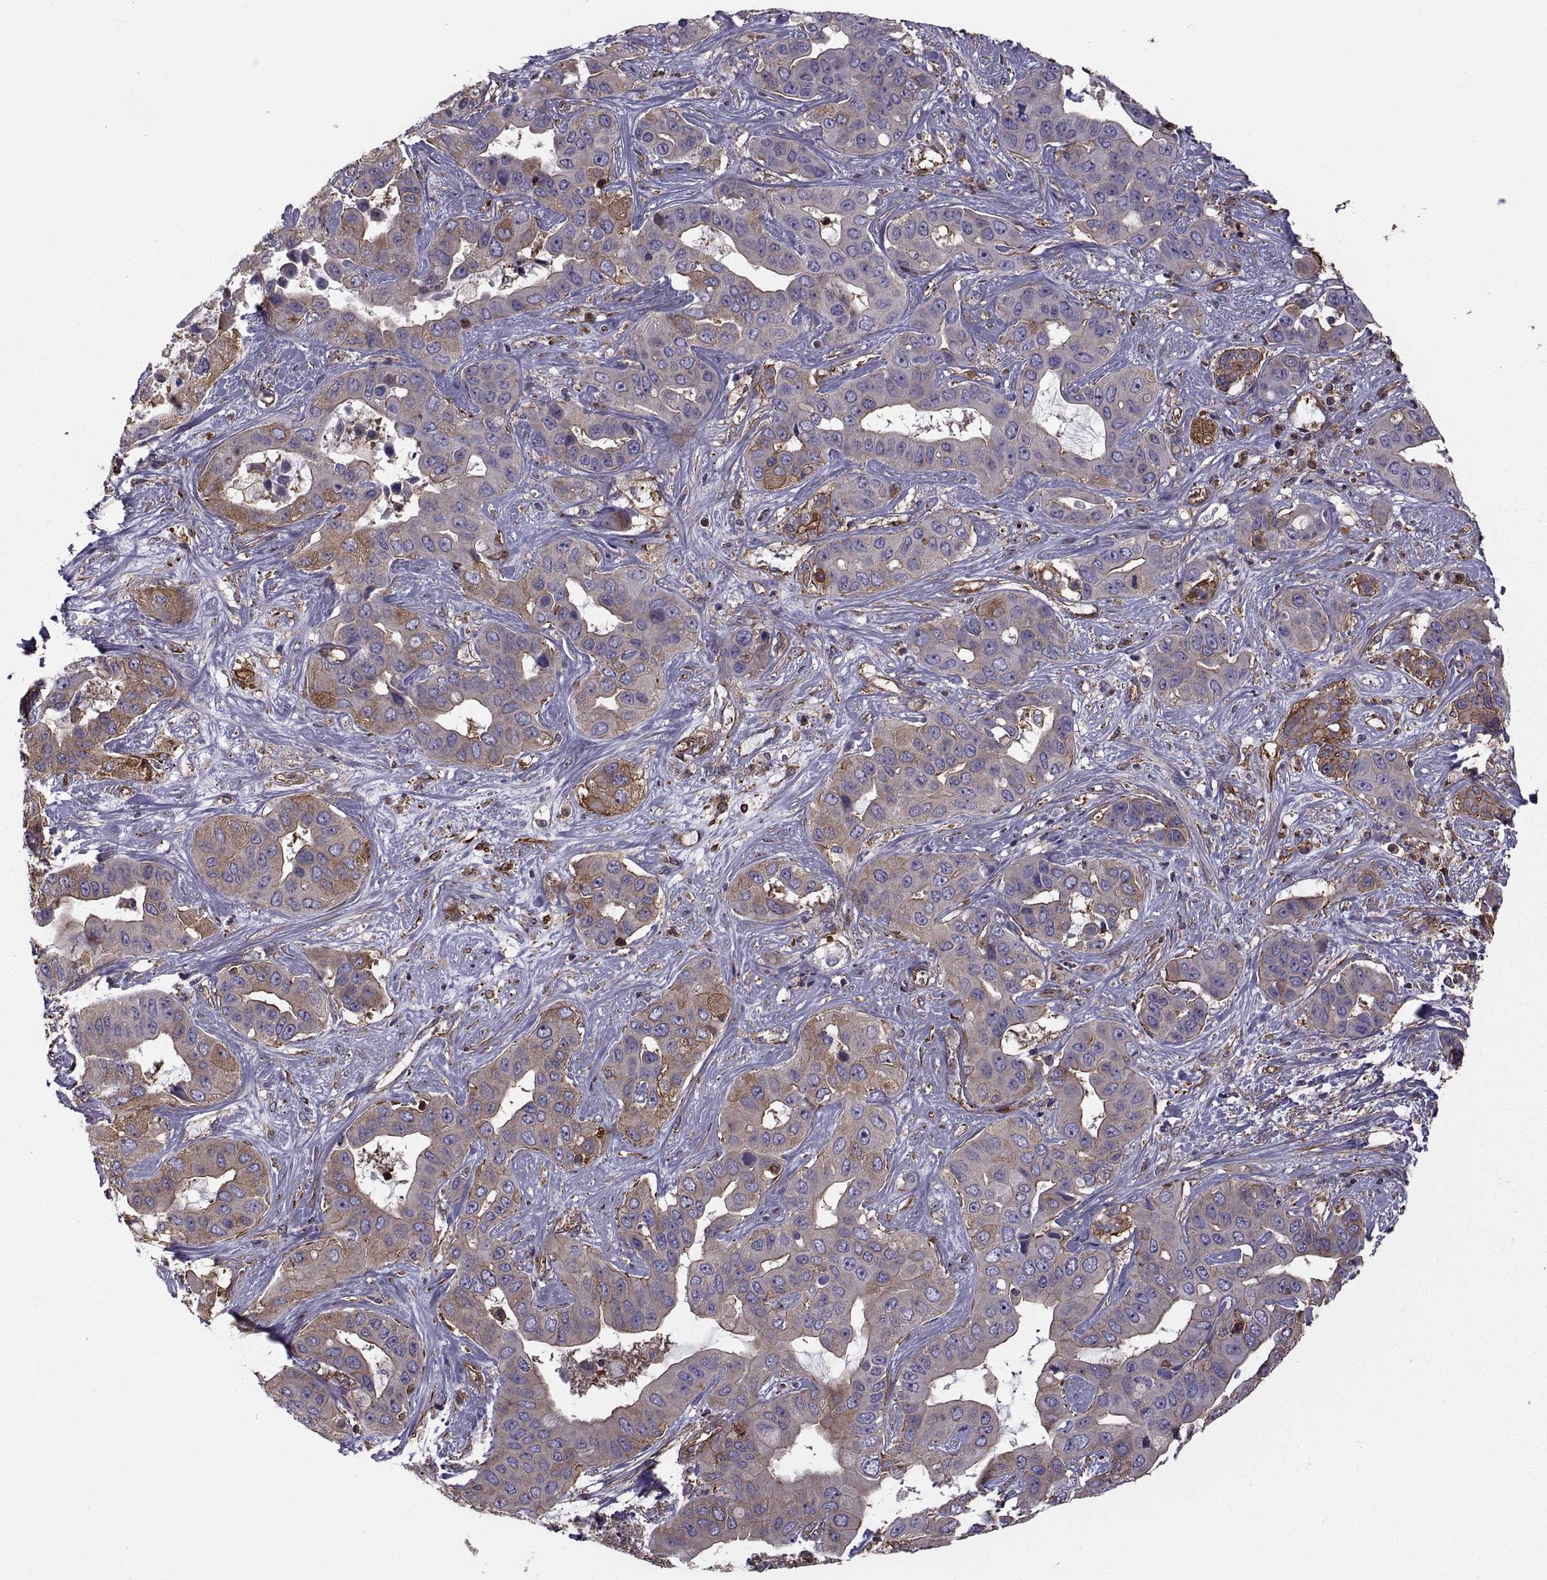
{"staining": {"intensity": "weak", "quantity": ">75%", "location": "cytoplasmic/membranous"}, "tissue": "liver cancer", "cell_type": "Tumor cells", "image_type": "cancer", "snomed": [{"axis": "morphology", "description": "Cholangiocarcinoma"}, {"axis": "topography", "description": "Liver"}], "caption": "Liver cholangiocarcinoma stained with a protein marker shows weak staining in tumor cells.", "gene": "MYH9", "patient": {"sex": "female", "age": 52}}